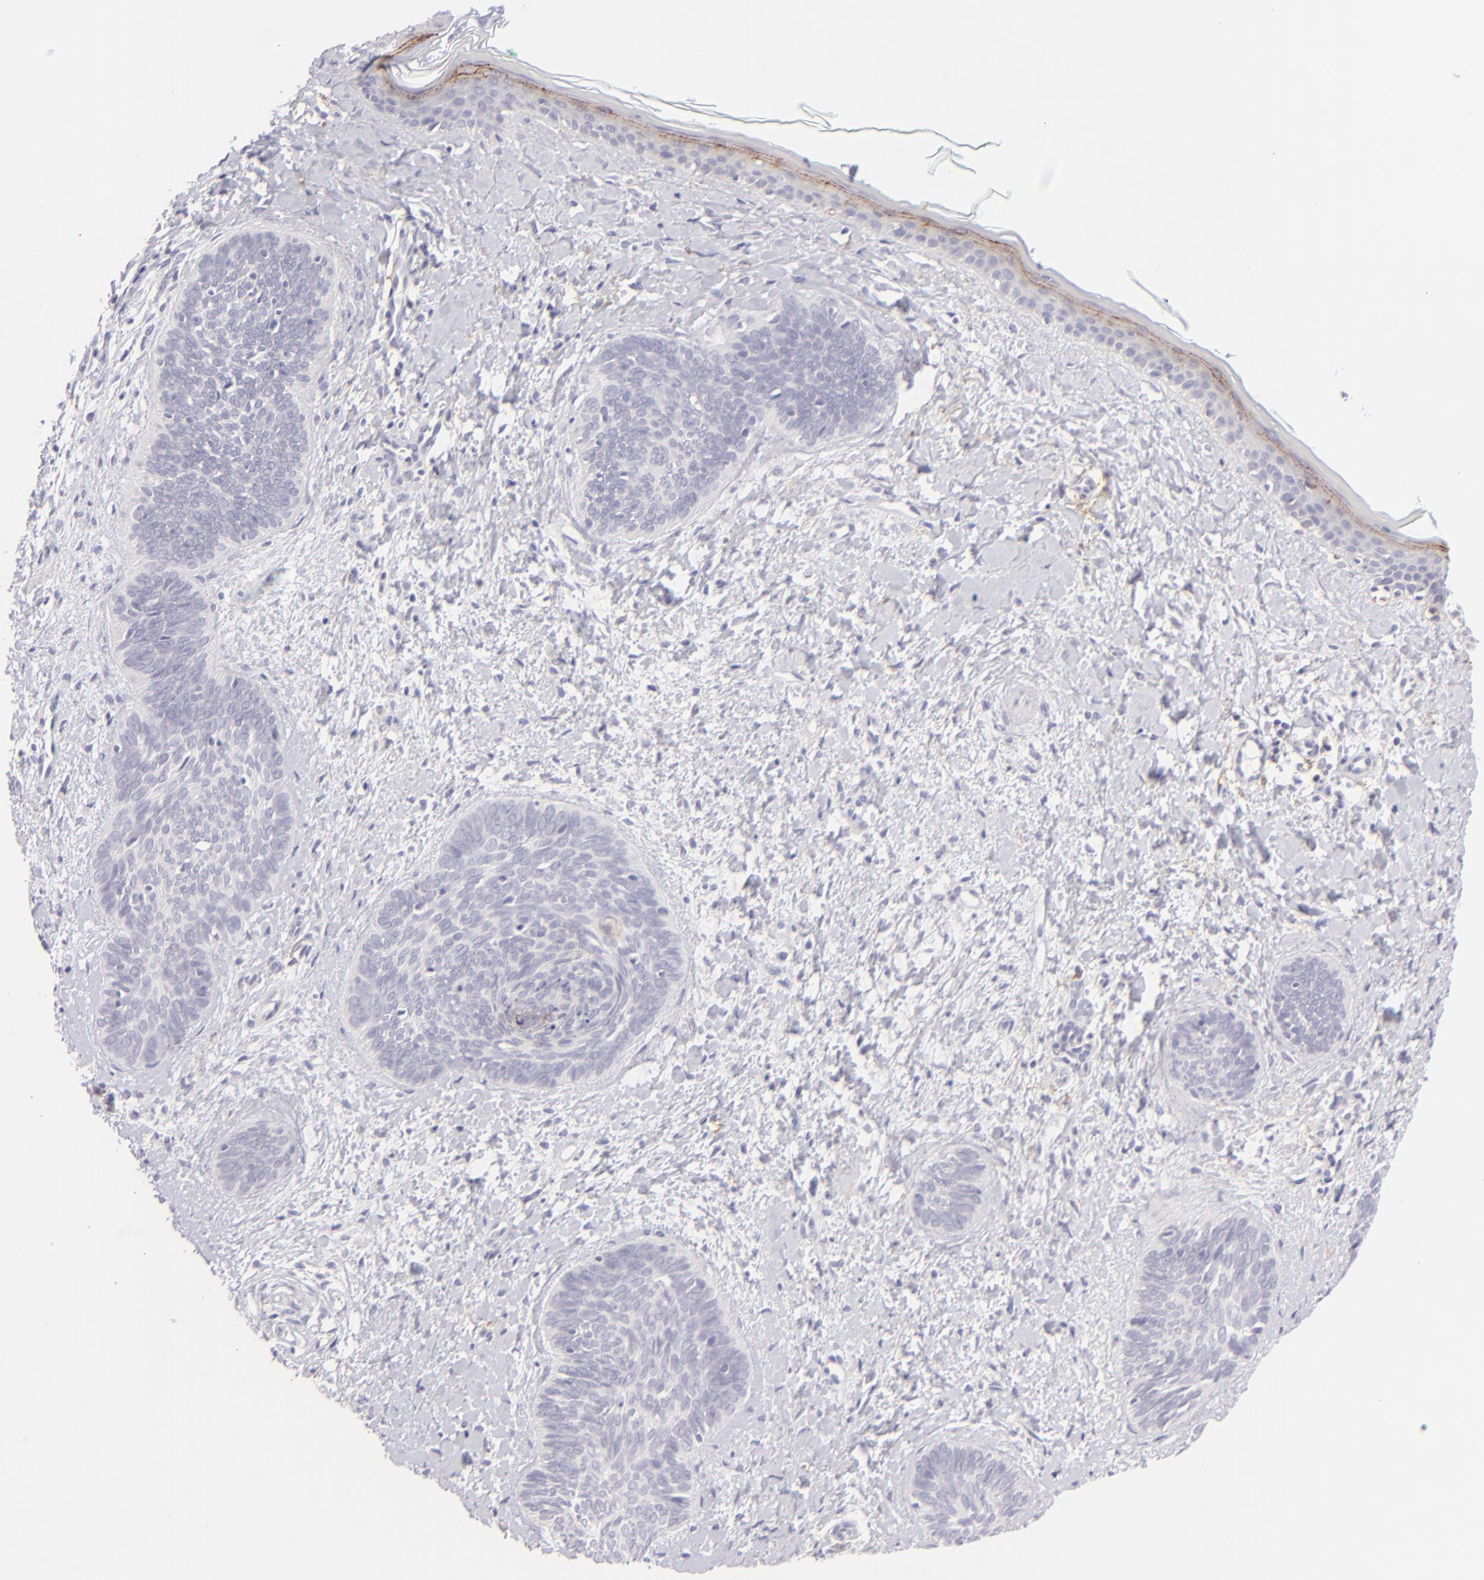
{"staining": {"intensity": "negative", "quantity": "none", "location": "none"}, "tissue": "skin cancer", "cell_type": "Tumor cells", "image_type": "cancer", "snomed": [{"axis": "morphology", "description": "Basal cell carcinoma"}, {"axis": "topography", "description": "Skin"}], "caption": "Protein analysis of skin basal cell carcinoma shows no significant positivity in tumor cells.", "gene": "CLDN4", "patient": {"sex": "female", "age": 81}}